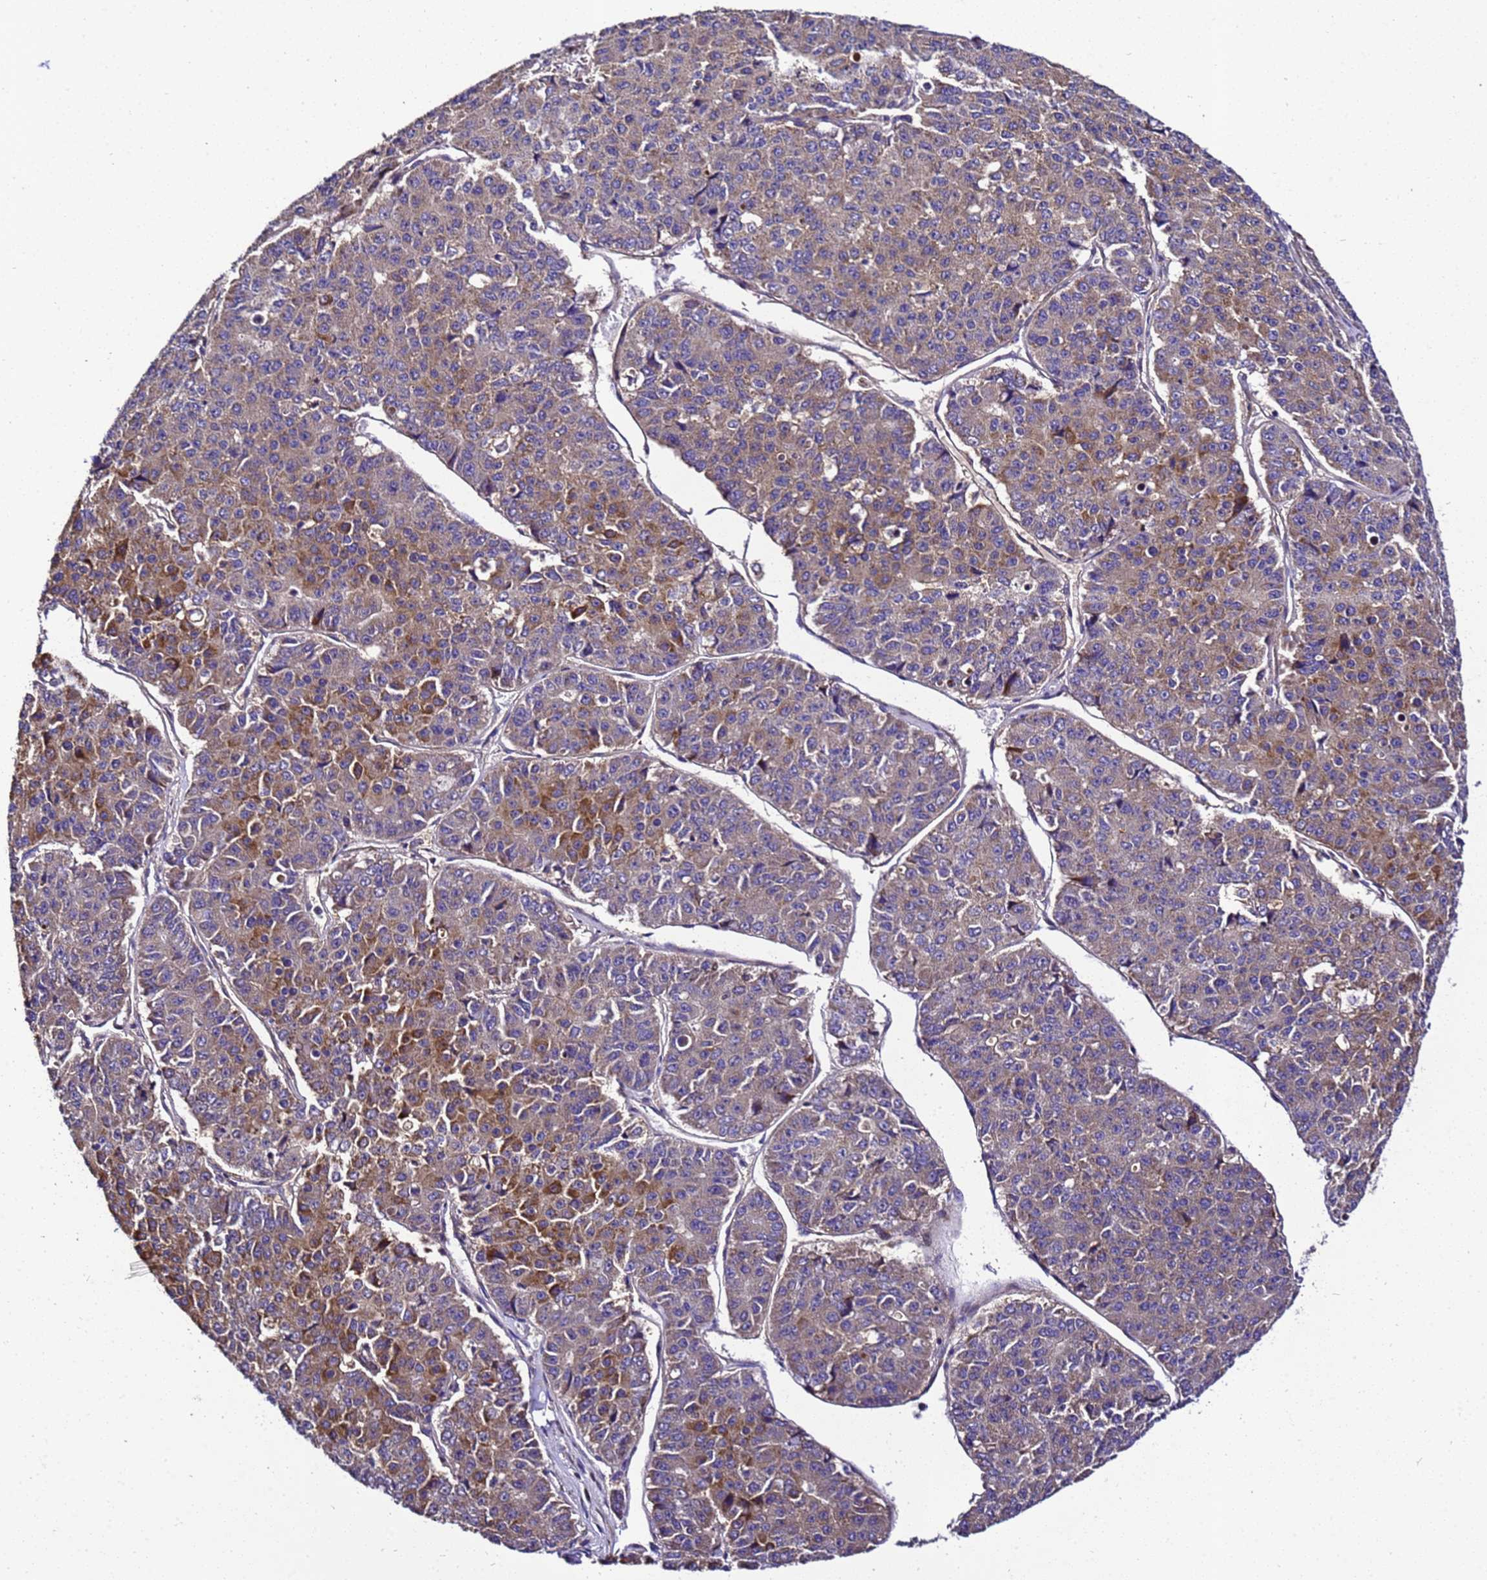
{"staining": {"intensity": "moderate", "quantity": "25%-75%", "location": "cytoplasmic/membranous"}, "tissue": "pancreatic cancer", "cell_type": "Tumor cells", "image_type": "cancer", "snomed": [{"axis": "morphology", "description": "Adenocarcinoma, NOS"}, {"axis": "topography", "description": "Pancreas"}], "caption": "Pancreatic adenocarcinoma stained with a protein marker displays moderate staining in tumor cells.", "gene": "ZNF417", "patient": {"sex": "male", "age": 50}}